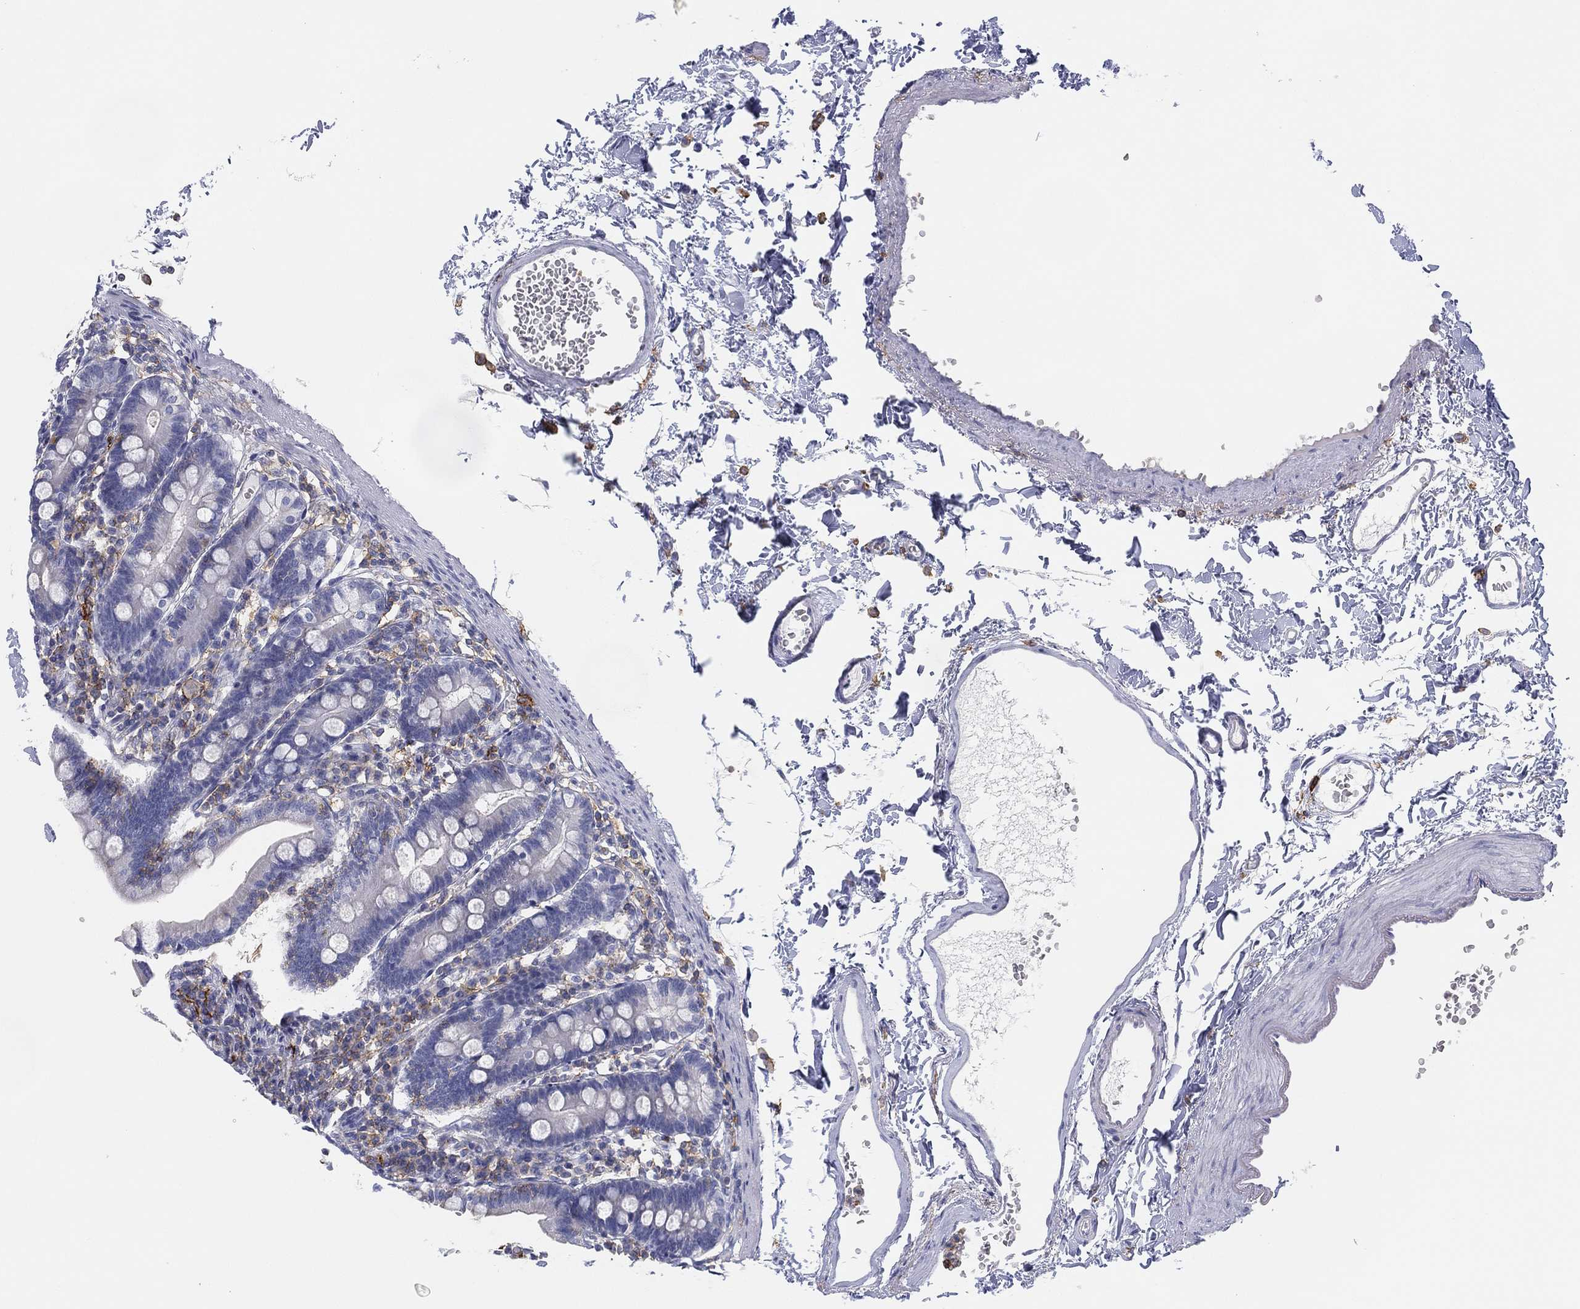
{"staining": {"intensity": "negative", "quantity": "none", "location": "none"}, "tissue": "duodenum", "cell_type": "Glandular cells", "image_type": "normal", "snomed": [{"axis": "morphology", "description": "Normal tissue, NOS"}, {"axis": "topography", "description": "Duodenum"}], "caption": "DAB (3,3'-diaminobenzidine) immunohistochemical staining of unremarkable human duodenum exhibits no significant staining in glandular cells.", "gene": "SELPLG", "patient": {"sex": "female", "age": 67}}